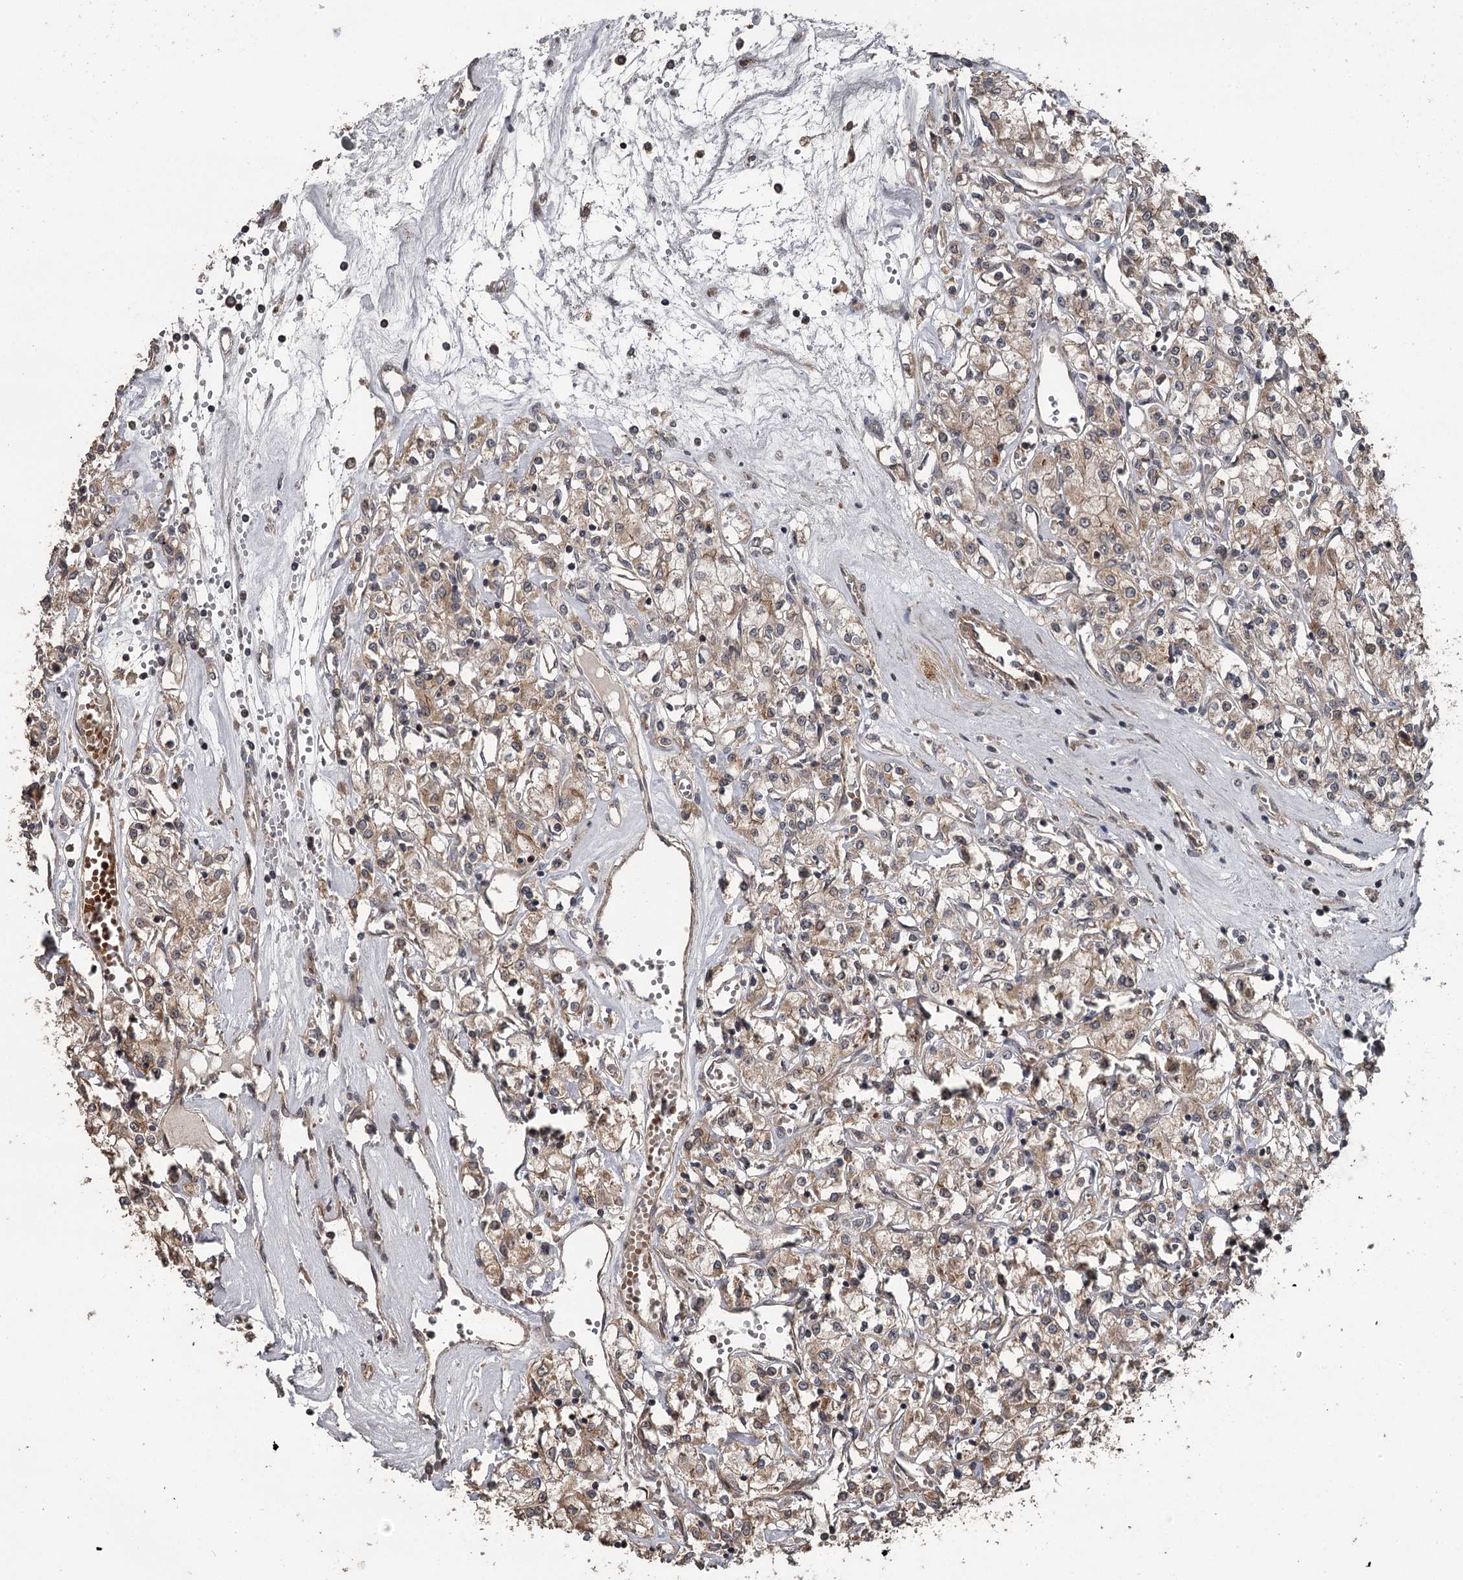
{"staining": {"intensity": "moderate", "quantity": ">75%", "location": "cytoplasmic/membranous"}, "tissue": "renal cancer", "cell_type": "Tumor cells", "image_type": "cancer", "snomed": [{"axis": "morphology", "description": "Adenocarcinoma, NOS"}, {"axis": "topography", "description": "Kidney"}], "caption": "Renal cancer (adenocarcinoma) stained with a brown dye shows moderate cytoplasmic/membranous positive expression in approximately >75% of tumor cells.", "gene": "RAB21", "patient": {"sex": "female", "age": 59}}